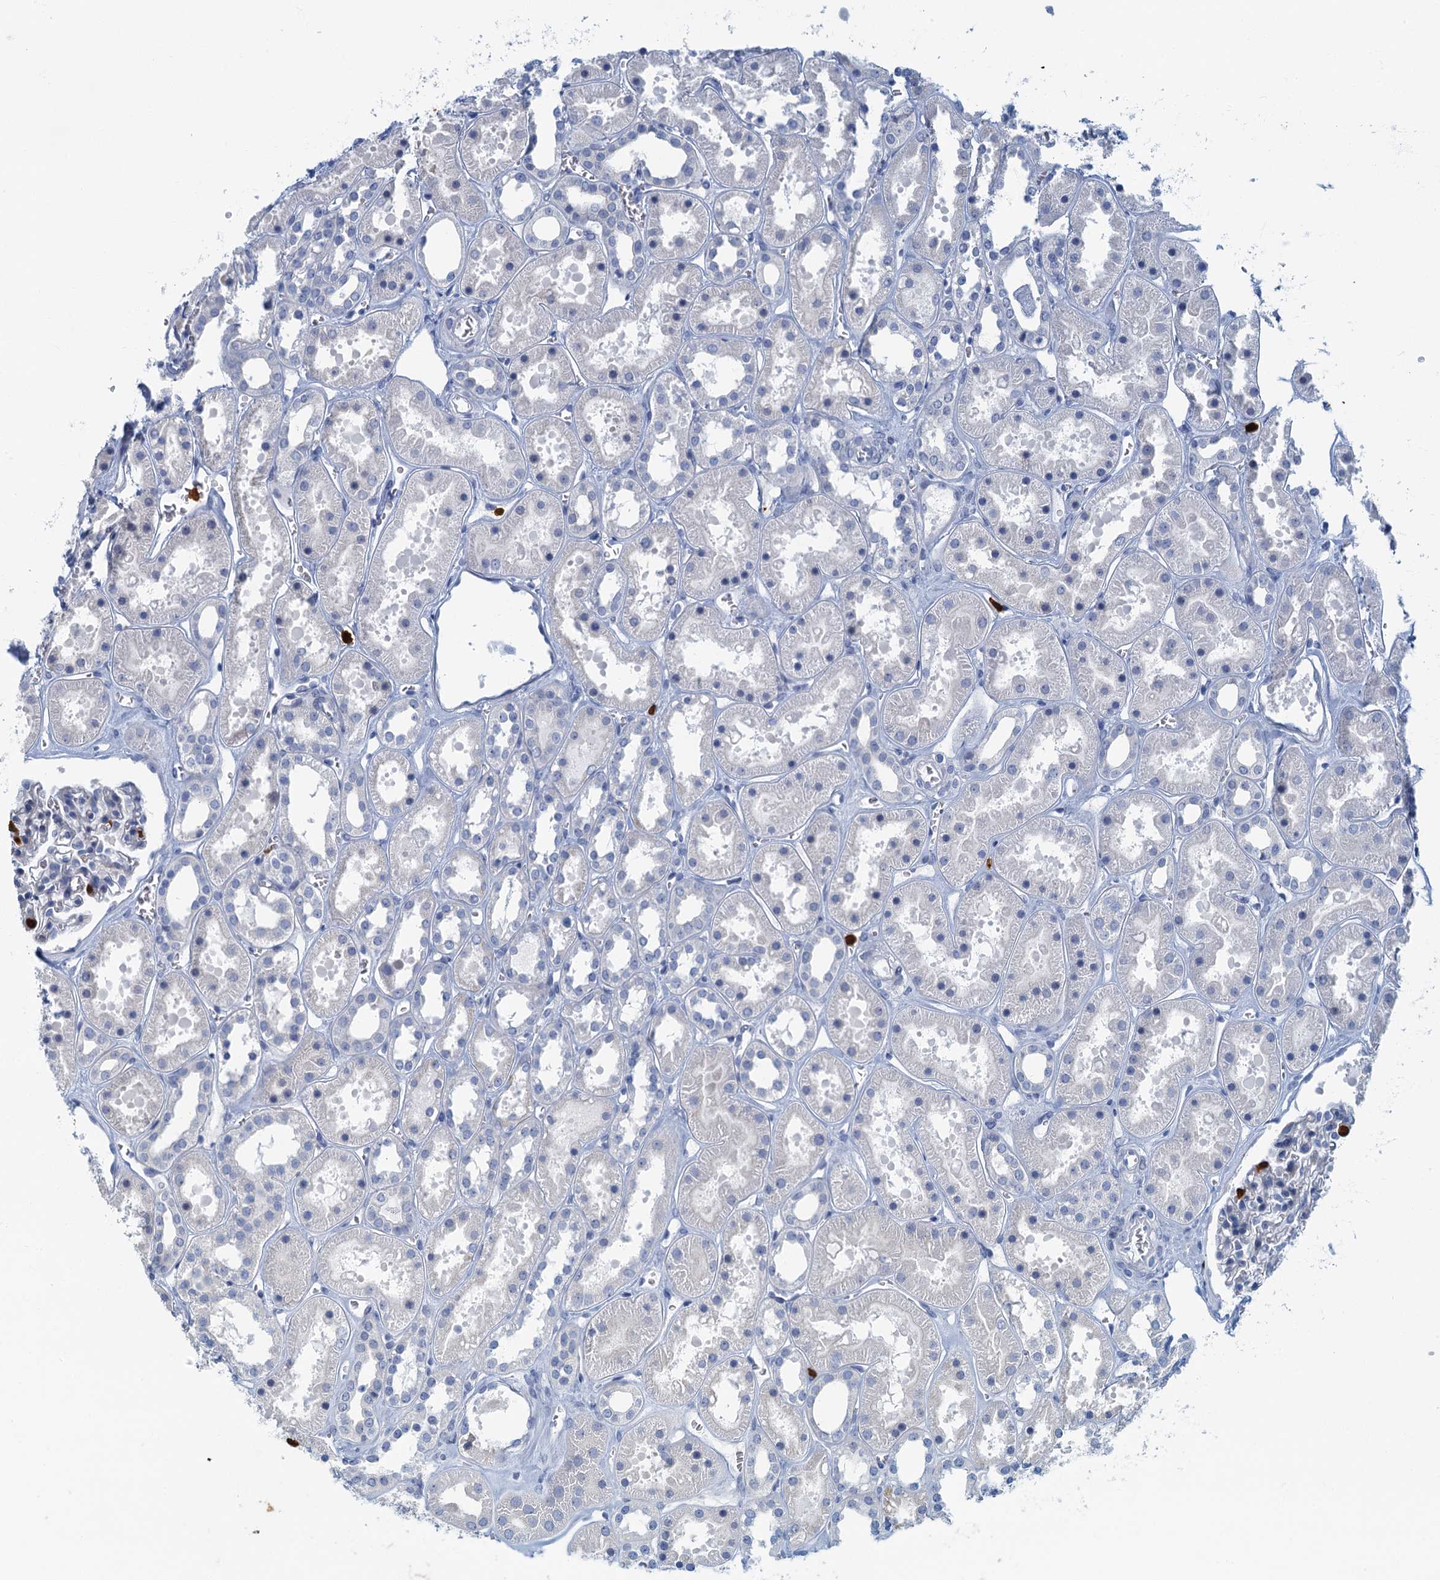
{"staining": {"intensity": "negative", "quantity": "none", "location": "none"}, "tissue": "kidney", "cell_type": "Cells in glomeruli", "image_type": "normal", "snomed": [{"axis": "morphology", "description": "Normal tissue, NOS"}, {"axis": "topography", "description": "Kidney"}], "caption": "The immunohistochemistry micrograph has no significant staining in cells in glomeruli of kidney. Nuclei are stained in blue.", "gene": "ANKDD1A", "patient": {"sex": "female", "age": 41}}